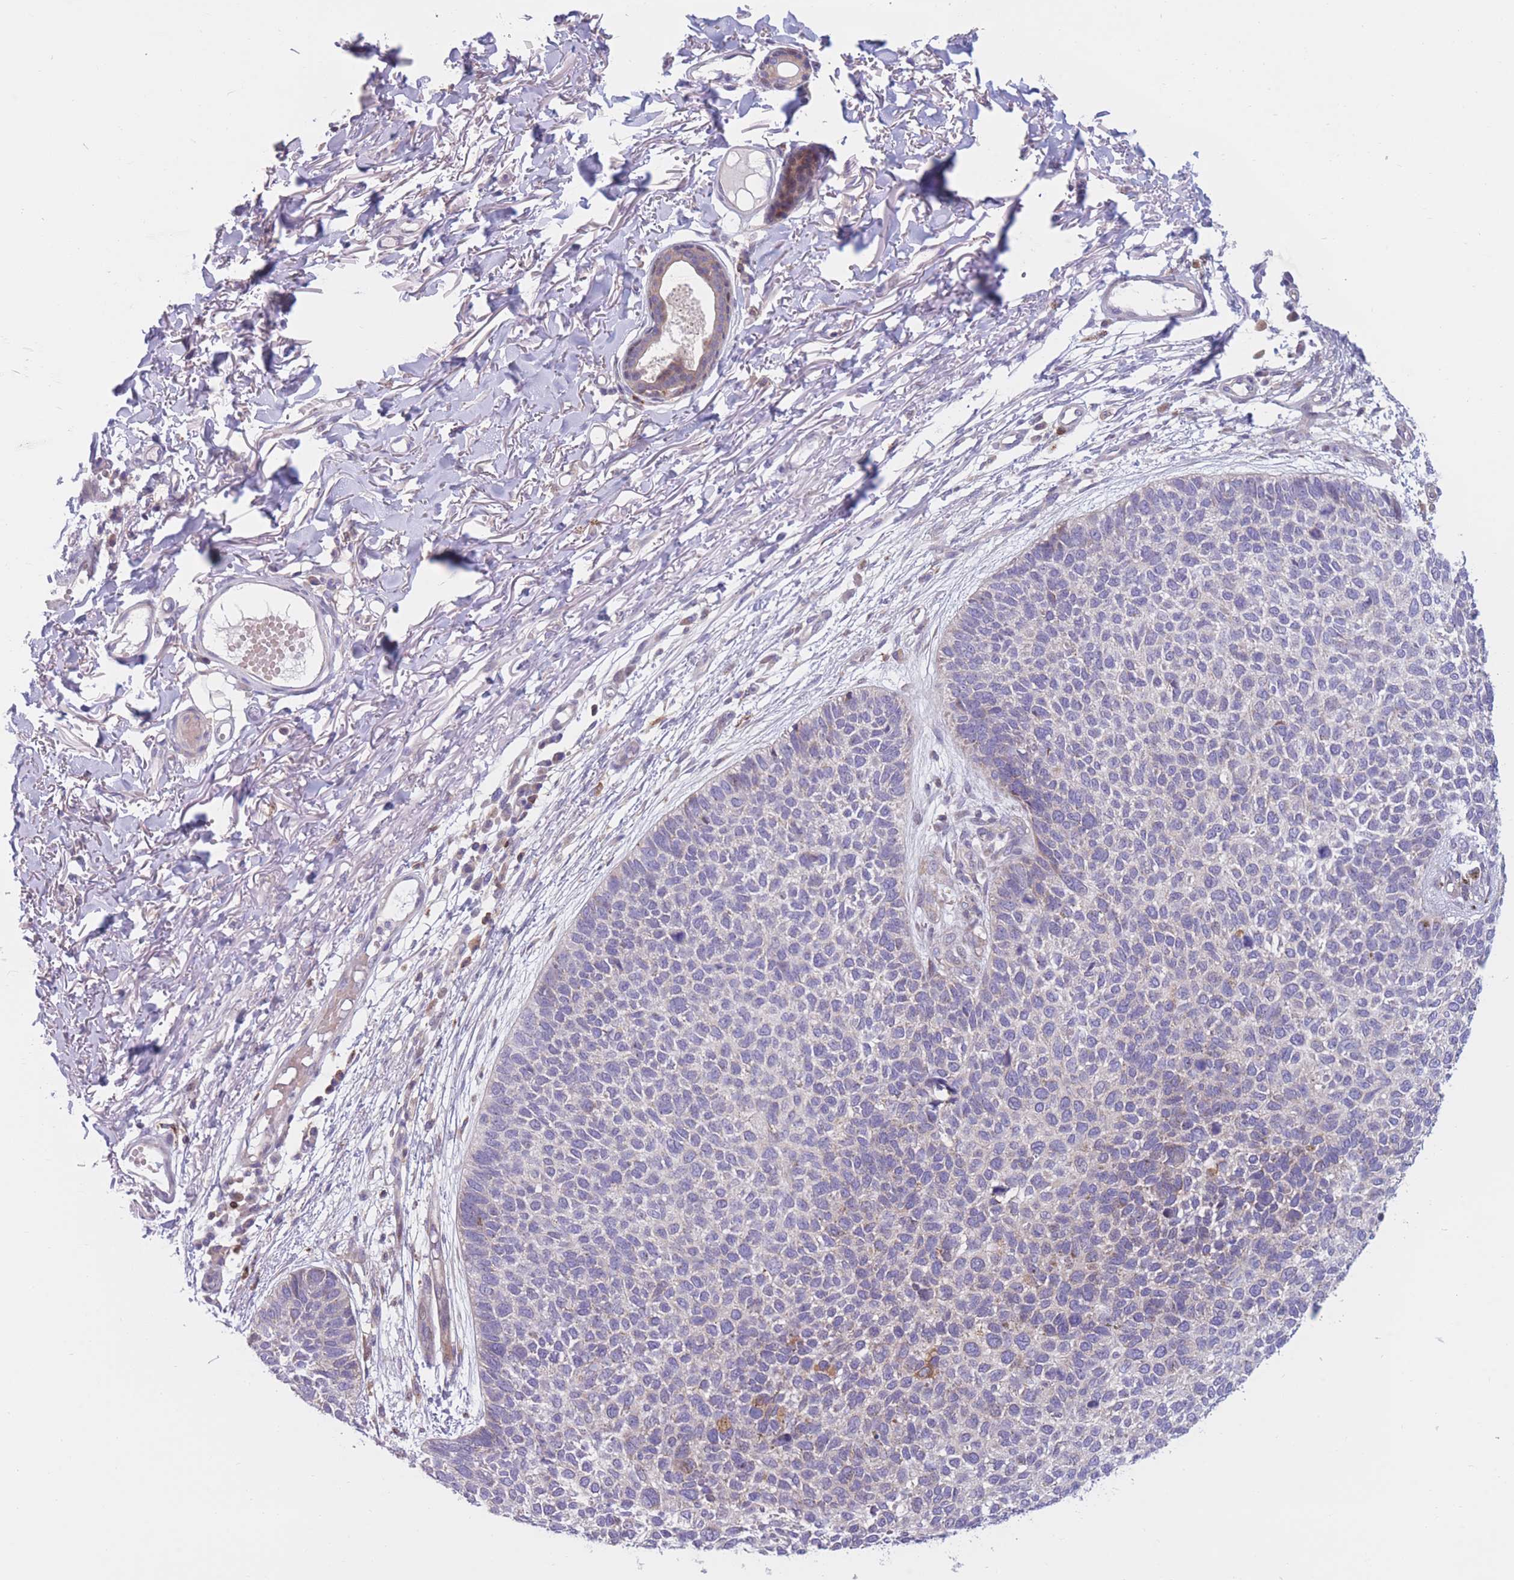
{"staining": {"intensity": "negative", "quantity": "none", "location": "none"}, "tissue": "skin cancer", "cell_type": "Tumor cells", "image_type": "cancer", "snomed": [{"axis": "morphology", "description": "Basal cell carcinoma"}, {"axis": "topography", "description": "Skin"}], "caption": "Skin cancer (basal cell carcinoma) stained for a protein using immunohistochemistry (IHC) shows no staining tumor cells.", "gene": "PDE4A", "patient": {"sex": "female", "age": 84}}